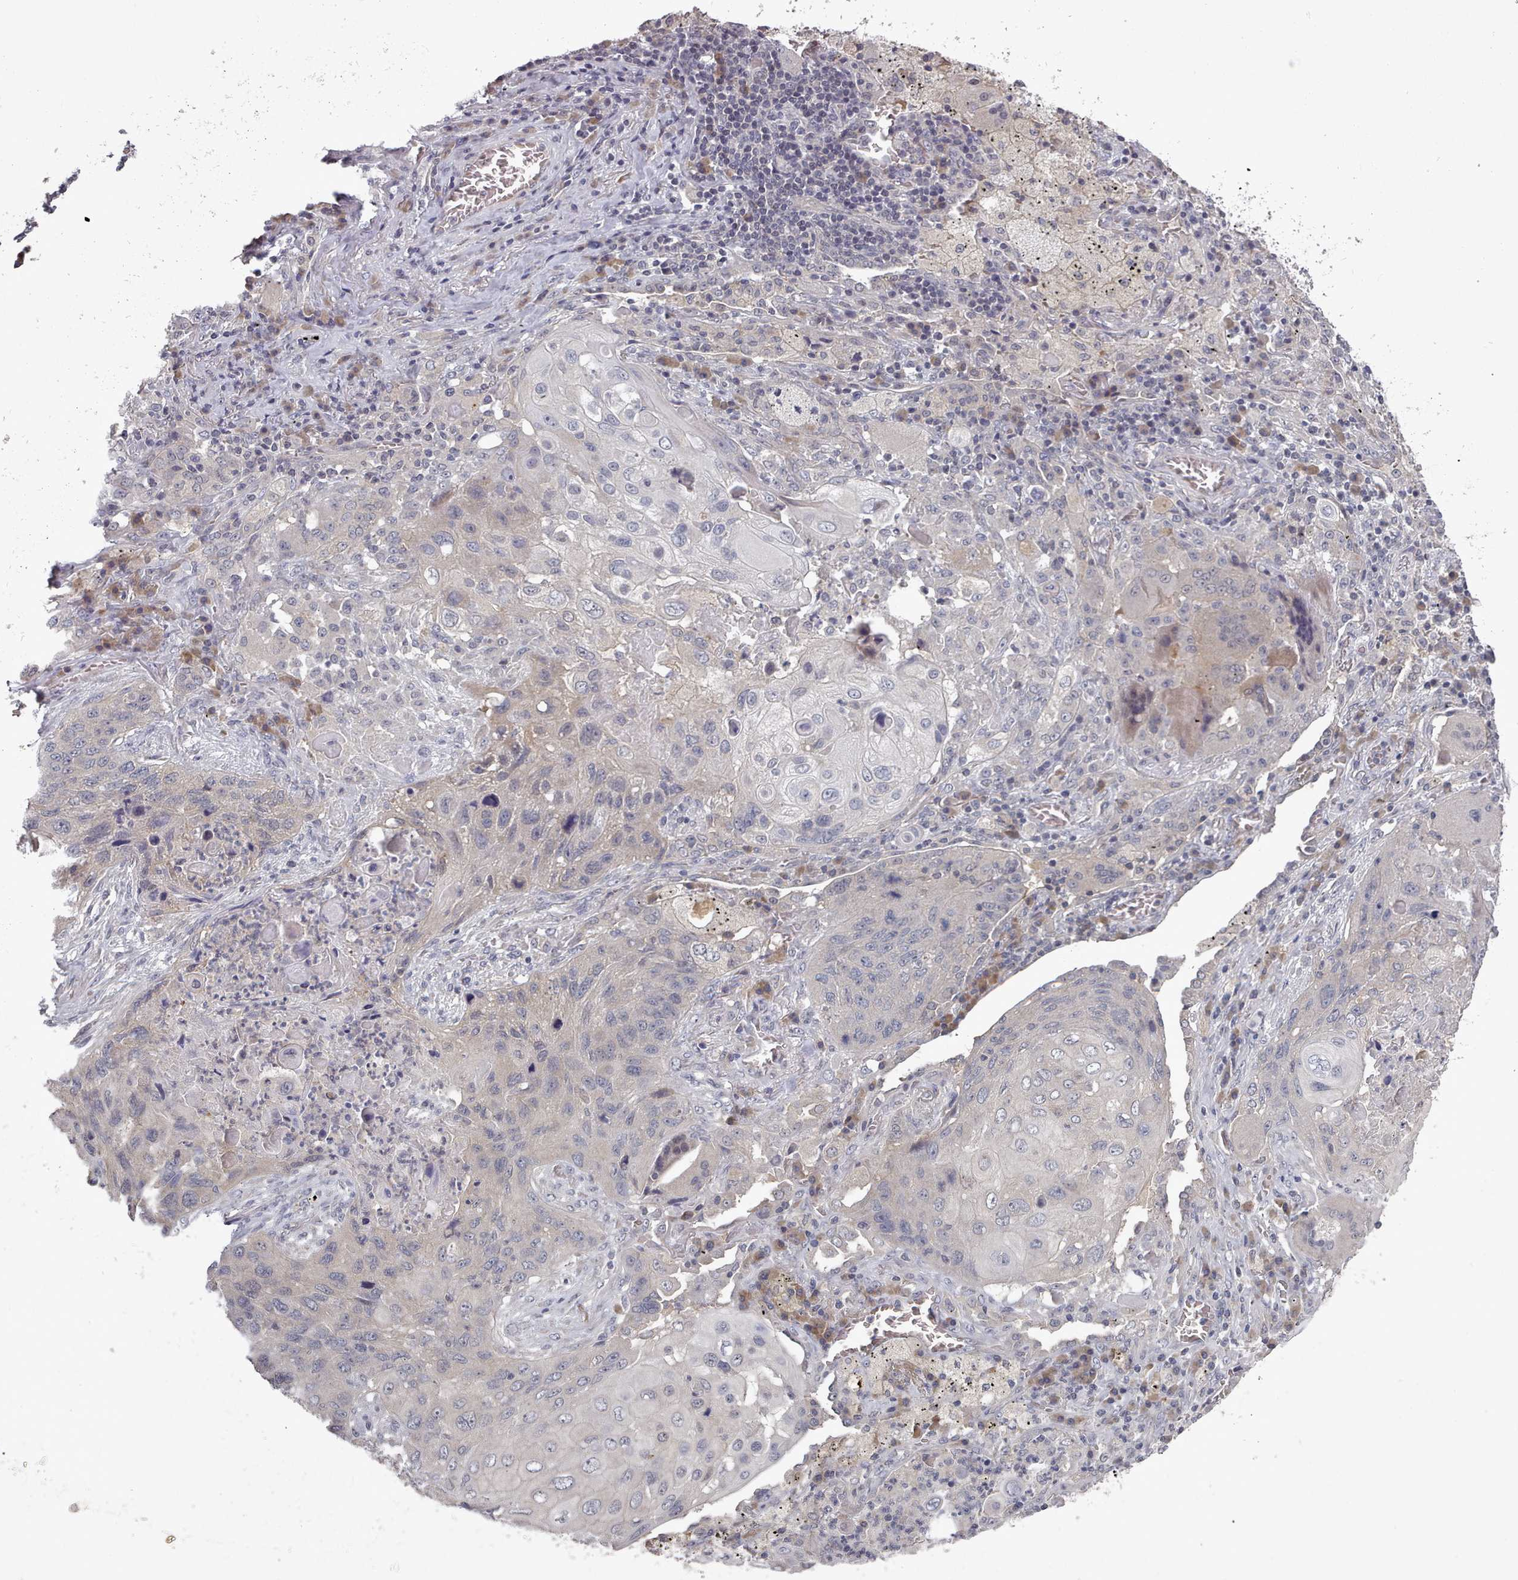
{"staining": {"intensity": "negative", "quantity": "none", "location": "none"}, "tissue": "lung cancer", "cell_type": "Tumor cells", "image_type": "cancer", "snomed": [{"axis": "morphology", "description": "Squamous cell carcinoma, NOS"}, {"axis": "topography", "description": "Lung"}], "caption": "Lung cancer (squamous cell carcinoma) stained for a protein using IHC displays no expression tumor cells.", "gene": "HYAL3", "patient": {"sex": "female", "age": 63}}